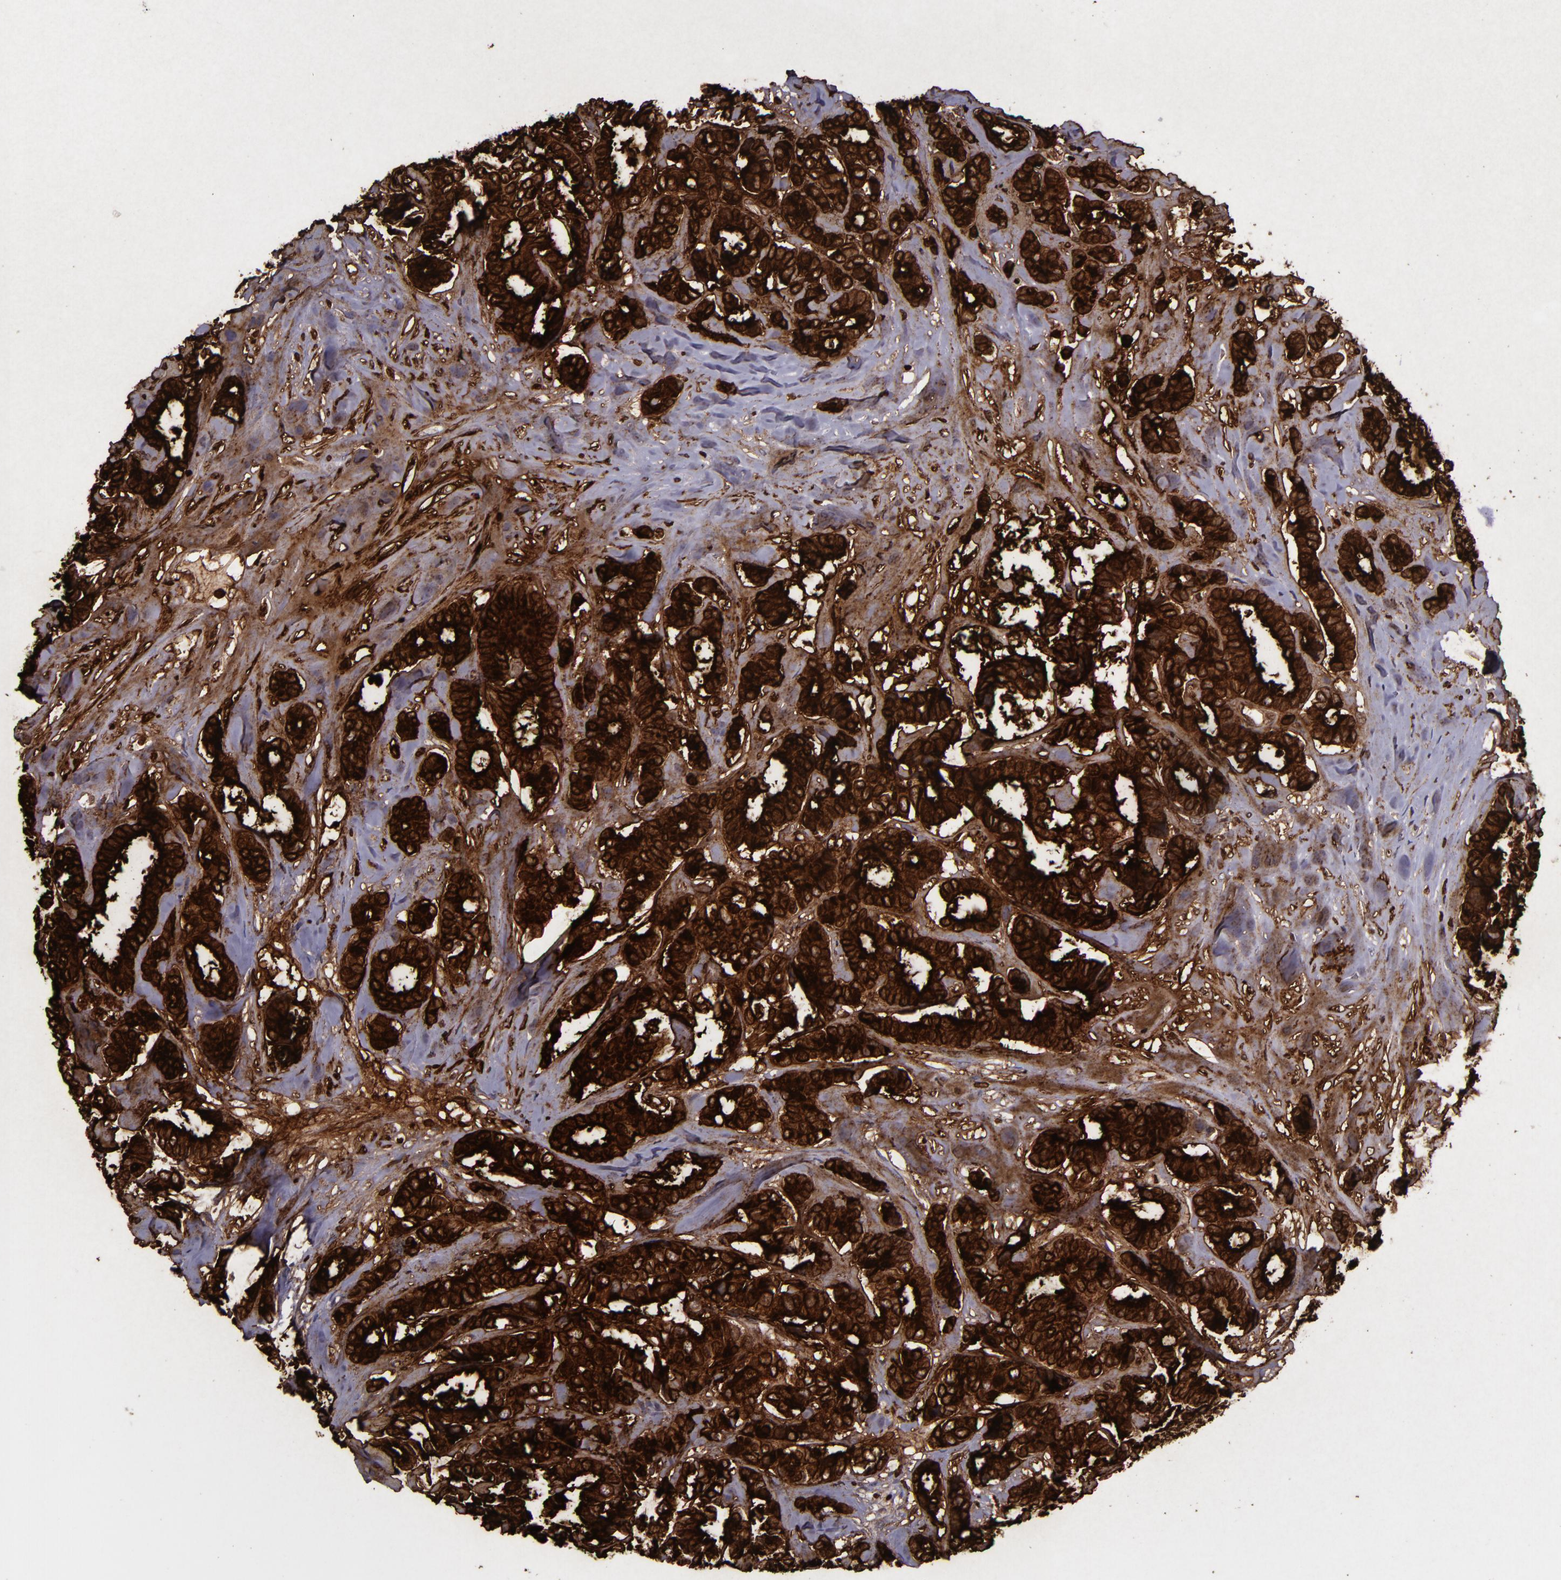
{"staining": {"intensity": "strong", "quantity": ">75%", "location": "cytoplasmic/membranous,nuclear"}, "tissue": "breast cancer", "cell_type": "Tumor cells", "image_type": "cancer", "snomed": [{"axis": "morphology", "description": "Duct carcinoma"}, {"axis": "topography", "description": "Breast"}], "caption": "Tumor cells reveal high levels of strong cytoplasmic/membranous and nuclear positivity in about >75% of cells in breast cancer (invasive ductal carcinoma).", "gene": "MFGE8", "patient": {"sex": "female", "age": 87}}